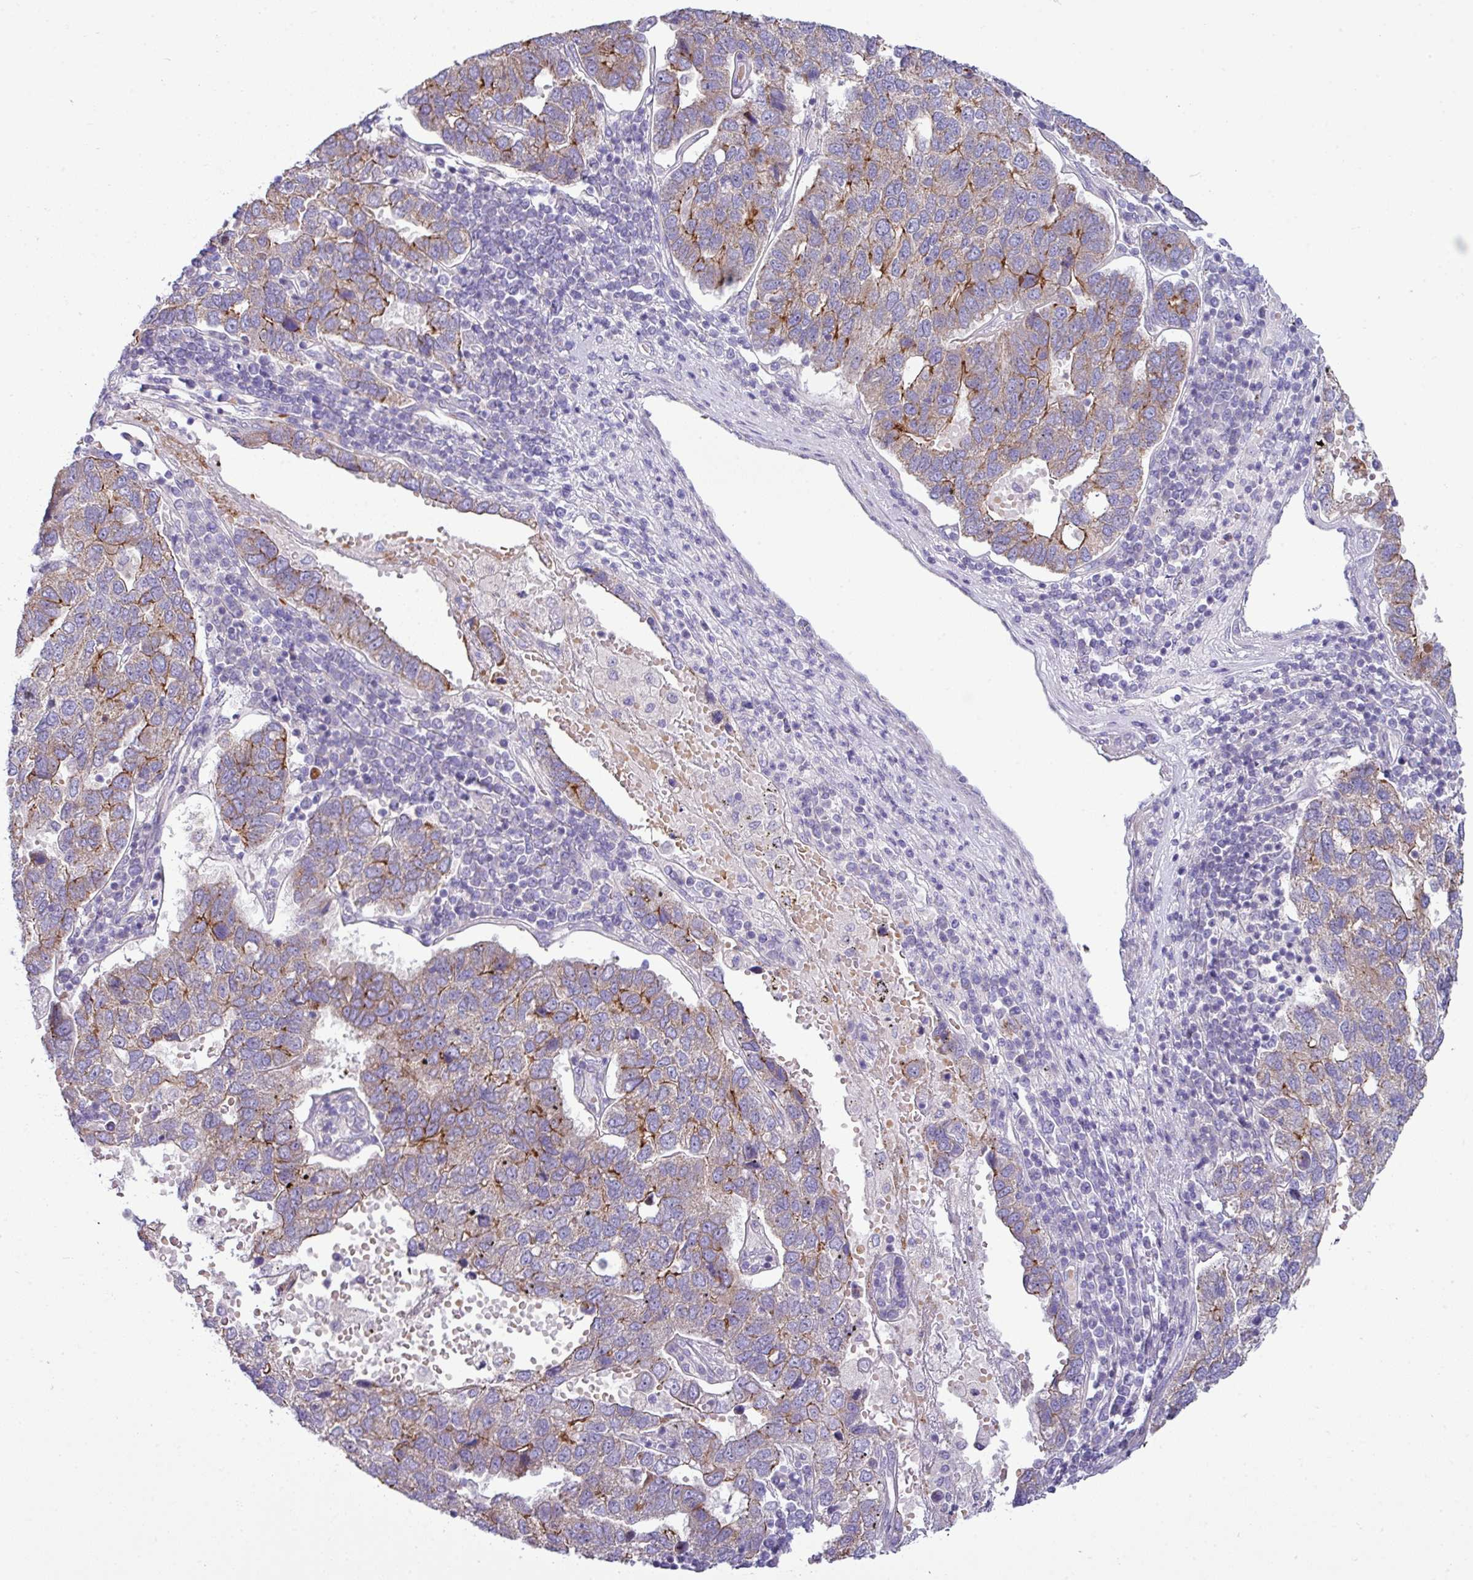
{"staining": {"intensity": "moderate", "quantity": "<25%", "location": "cytoplasmic/membranous"}, "tissue": "pancreatic cancer", "cell_type": "Tumor cells", "image_type": "cancer", "snomed": [{"axis": "morphology", "description": "Adenocarcinoma, NOS"}, {"axis": "topography", "description": "Pancreas"}], "caption": "This histopathology image shows immunohistochemistry (IHC) staining of human adenocarcinoma (pancreatic), with low moderate cytoplasmic/membranous staining in approximately <25% of tumor cells.", "gene": "ACAP3", "patient": {"sex": "female", "age": 61}}